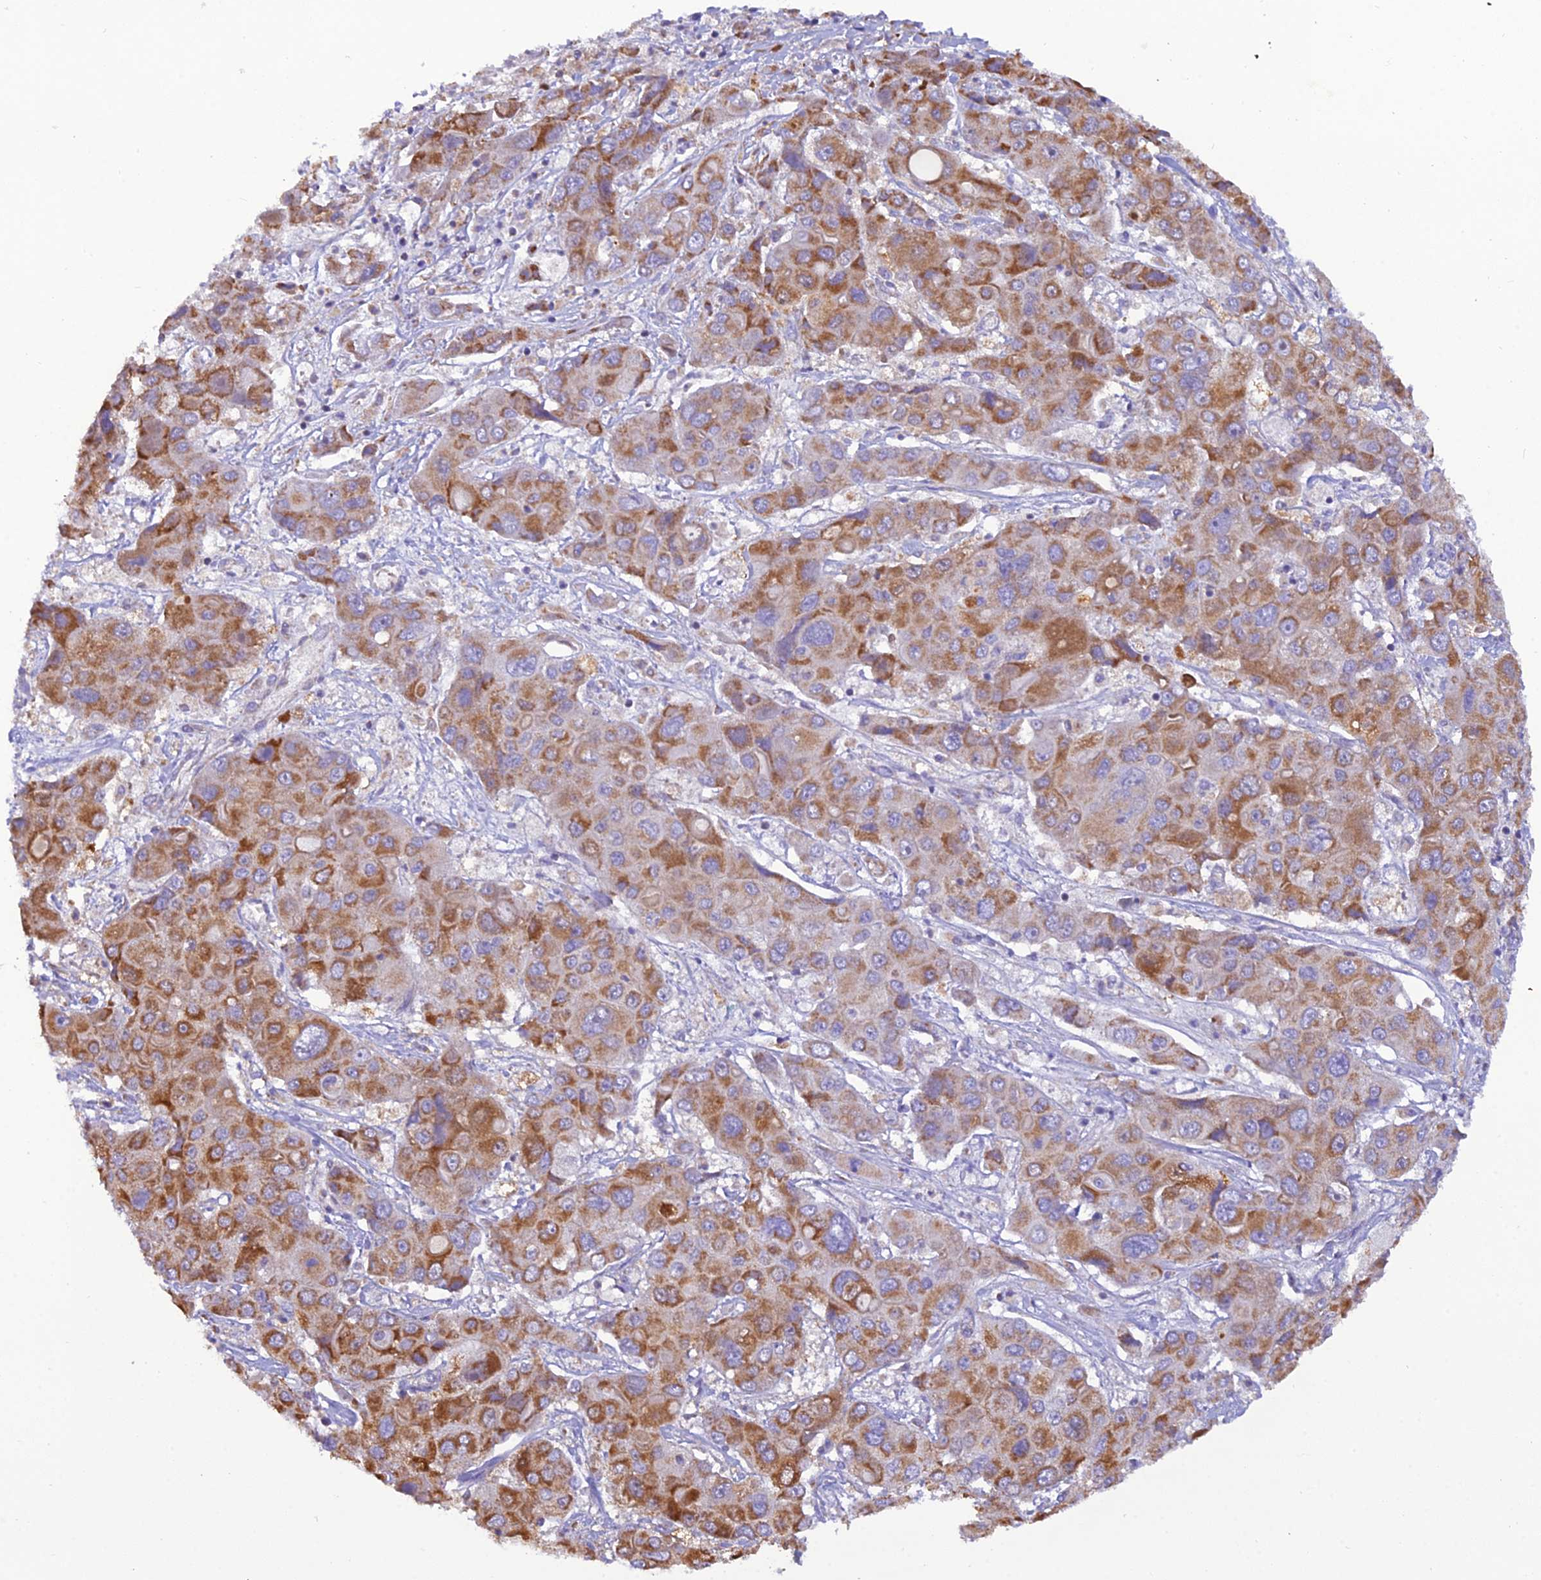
{"staining": {"intensity": "moderate", "quantity": ">75%", "location": "cytoplasmic/membranous"}, "tissue": "liver cancer", "cell_type": "Tumor cells", "image_type": "cancer", "snomed": [{"axis": "morphology", "description": "Cholangiocarcinoma"}, {"axis": "topography", "description": "Liver"}], "caption": "Protein analysis of cholangiocarcinoma (liver) tissue reveals moderate cytoplasmic/membranous staining in approximately >75% of tumor cells.", "gene": "GPD1", "patient": {"sex": "male", "age": 67}}